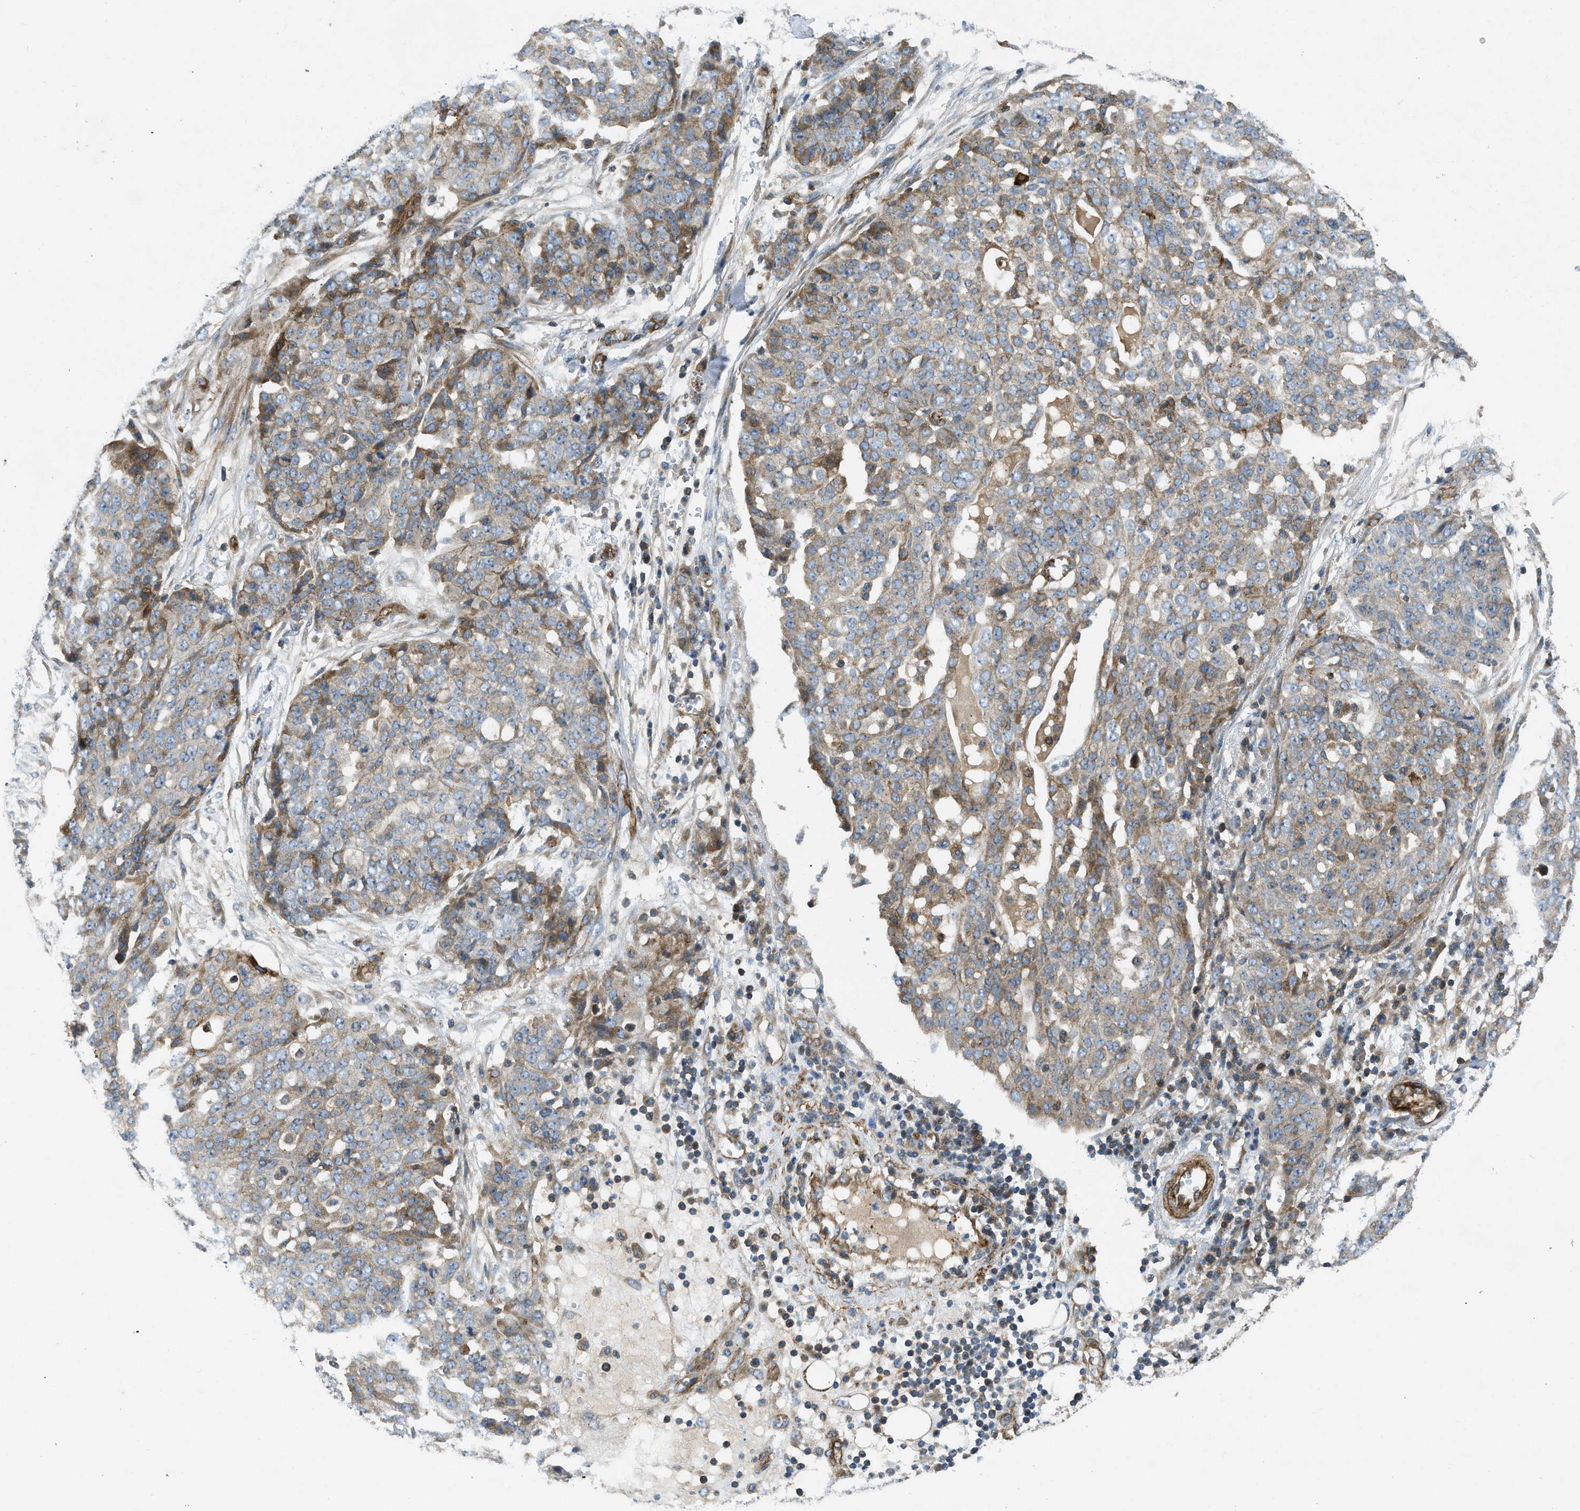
{"staining": {"intensity": "moderate", "quantity": ">75%", "location": "cytoplasmic/membranous"}, "tissue": "ovarian cancer", "cell_type": "Tumor cells", "image_type": "cancer", "snomed": [{"axis": "morphology", "description": "Cystadenocarcinoma, serous, NOS"}, {"axis": "topography", "description": "Soft tissue"}, {"axis": "topography", "description": "Ovary"}], "caption": "IHC staining of ovarian cancer (serous cystadenocarcinoma), which shows medium levels of moderate cytoplasmic/membranous staining in approximately >75% of tumor cells indicating moderate cytoplasmic/membranous protein expression. The staining was performed using DAB (3,3'-diaminobenzidine) (brown) for protein detection and nuclei were counterstained in hematoxylin (blue).", "gene": "NYNRIN", "patient": {"sex": "female", "age": 57}}